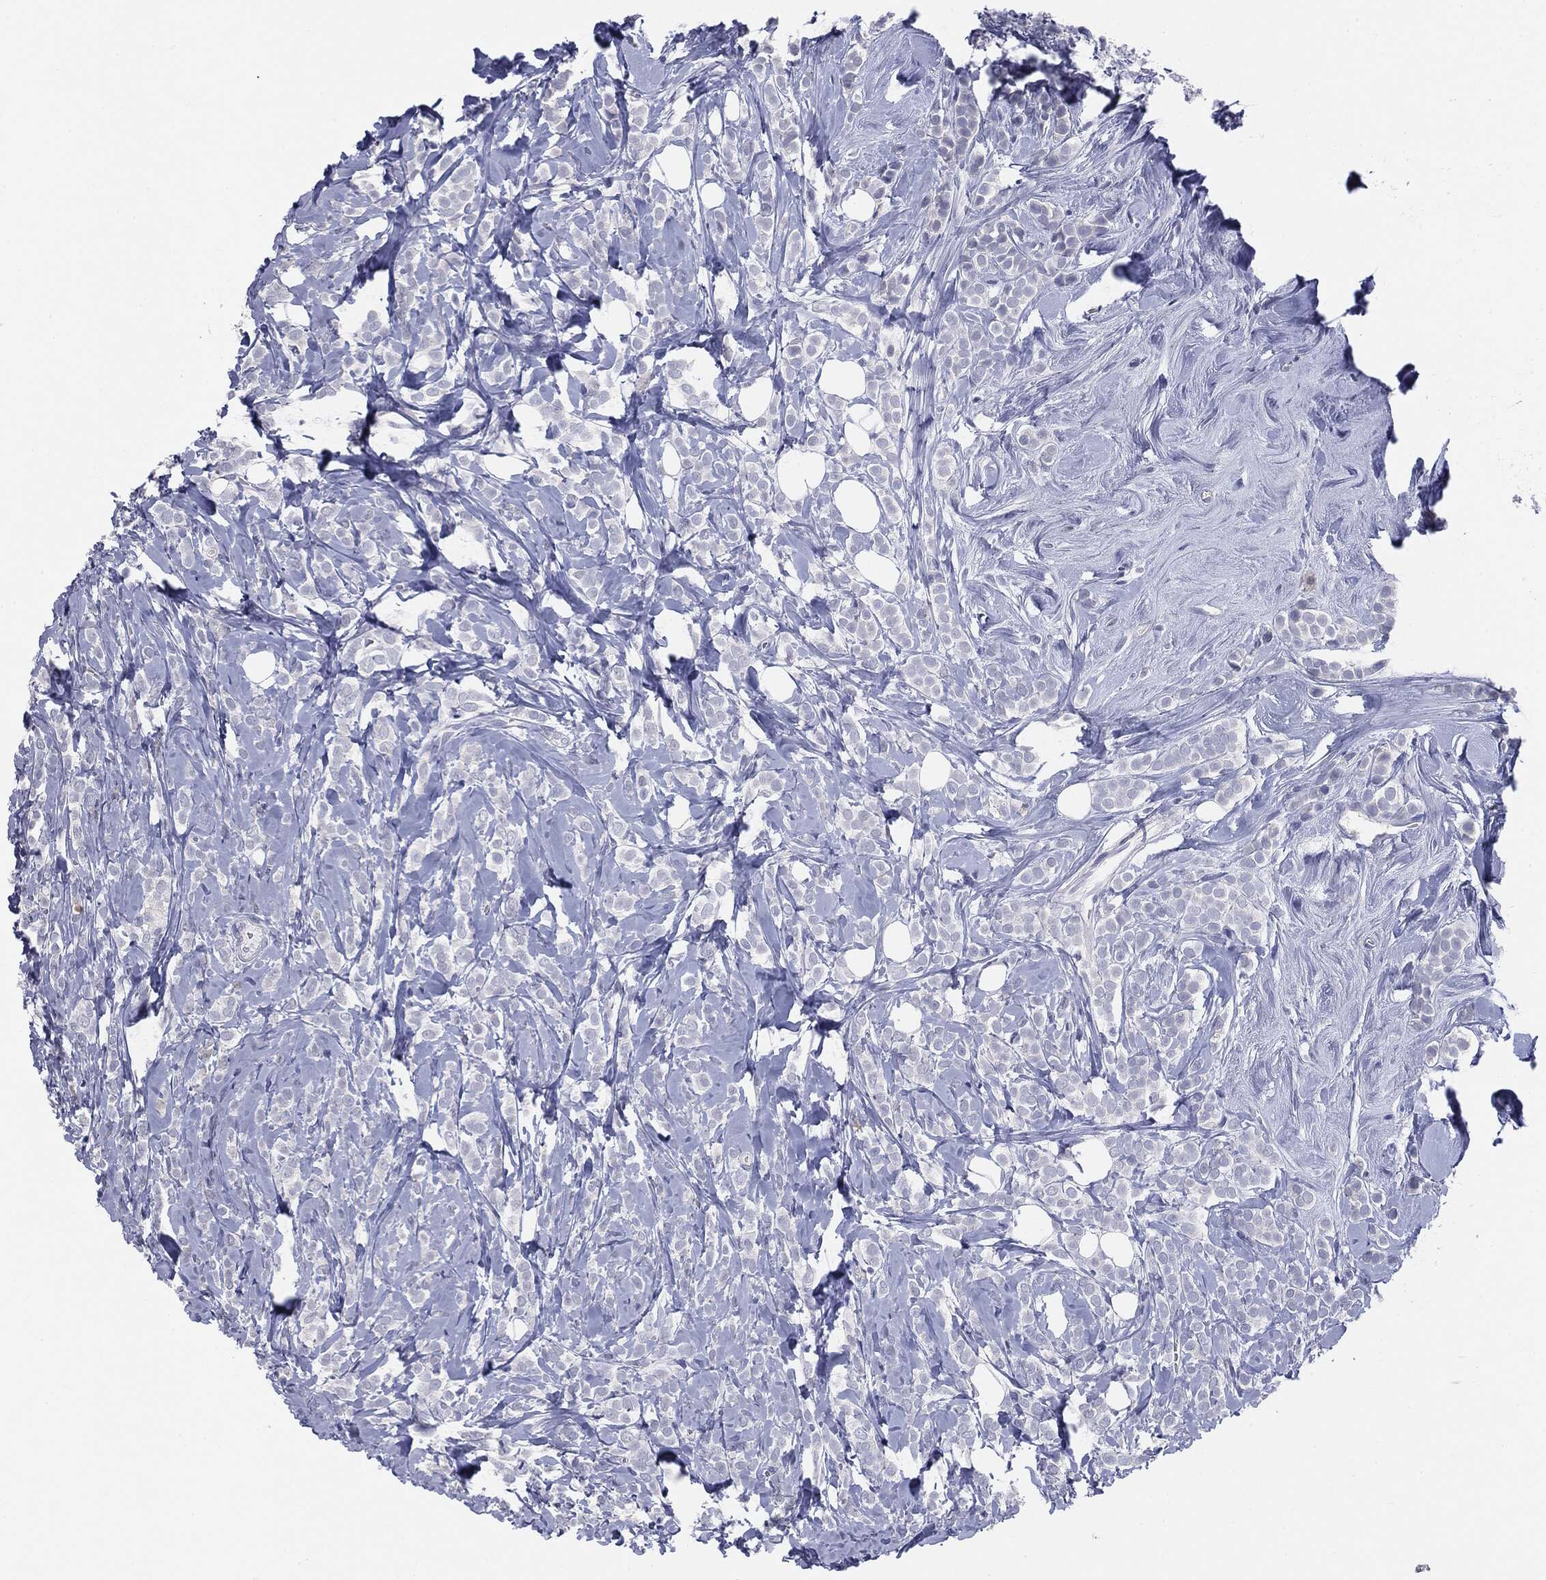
{"staining": {"intensity": "negative", "quantity": "none", "location": "none"}, "tissue": "breast cancer", "cell_type": "Tumor cells", "image_type": "cancer", "snomed": [{"axis": "morphology", "description": "Lobular carcinoma"}, {"axis": "topography", "description": "Breast"}], "caption": "Immunohistochemical staining of breast cancer displays no significant positivity in tumor cells.", "gene": "SERPINB4", "patient": {"sex": "female", "age": 49}}